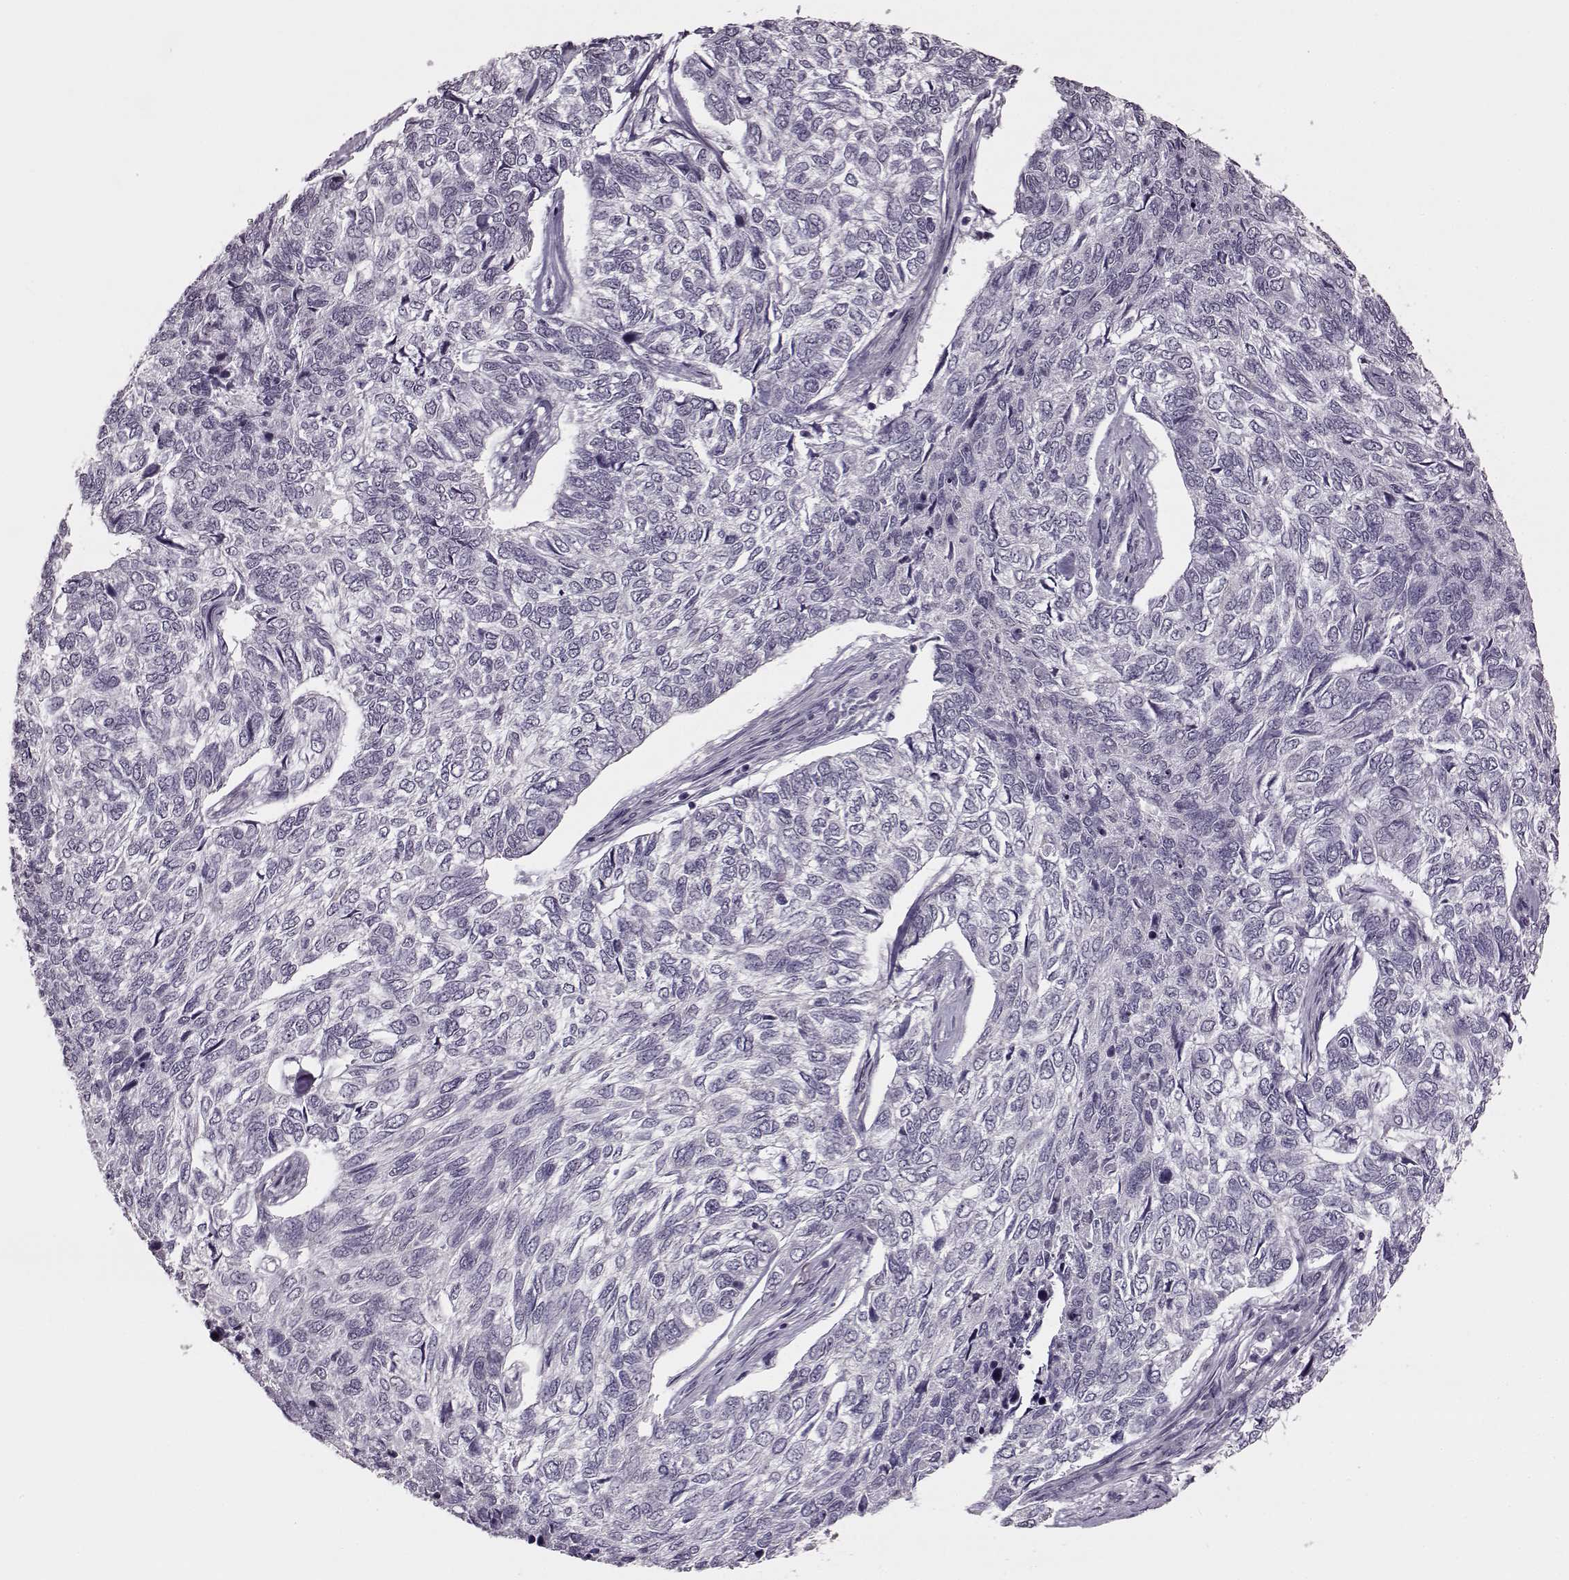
{"staining": {"intensity": "negative", "quantity": "none", "location": "none"}, "tissue": "skin cancer", "cell_type": "Tumor cells", "image_type": "cancer", "snomed": [{"axis": "morphology", "description": "Basal cell carcinoma"}, {"axis": "topography", "description": "Skin"}], "caption": "High power microscopy image of an immunohistochemistry (IHC) image of basal cell carcinoma (skin), revealing no significant expression in tumor cells. (Brightfield microscopy of DAB (3,3'-diaminobenzidine) immunohistochemistry at high magnification).", "gene": "MAP6D1", "patient": {"sex": "female", "age": 65}}